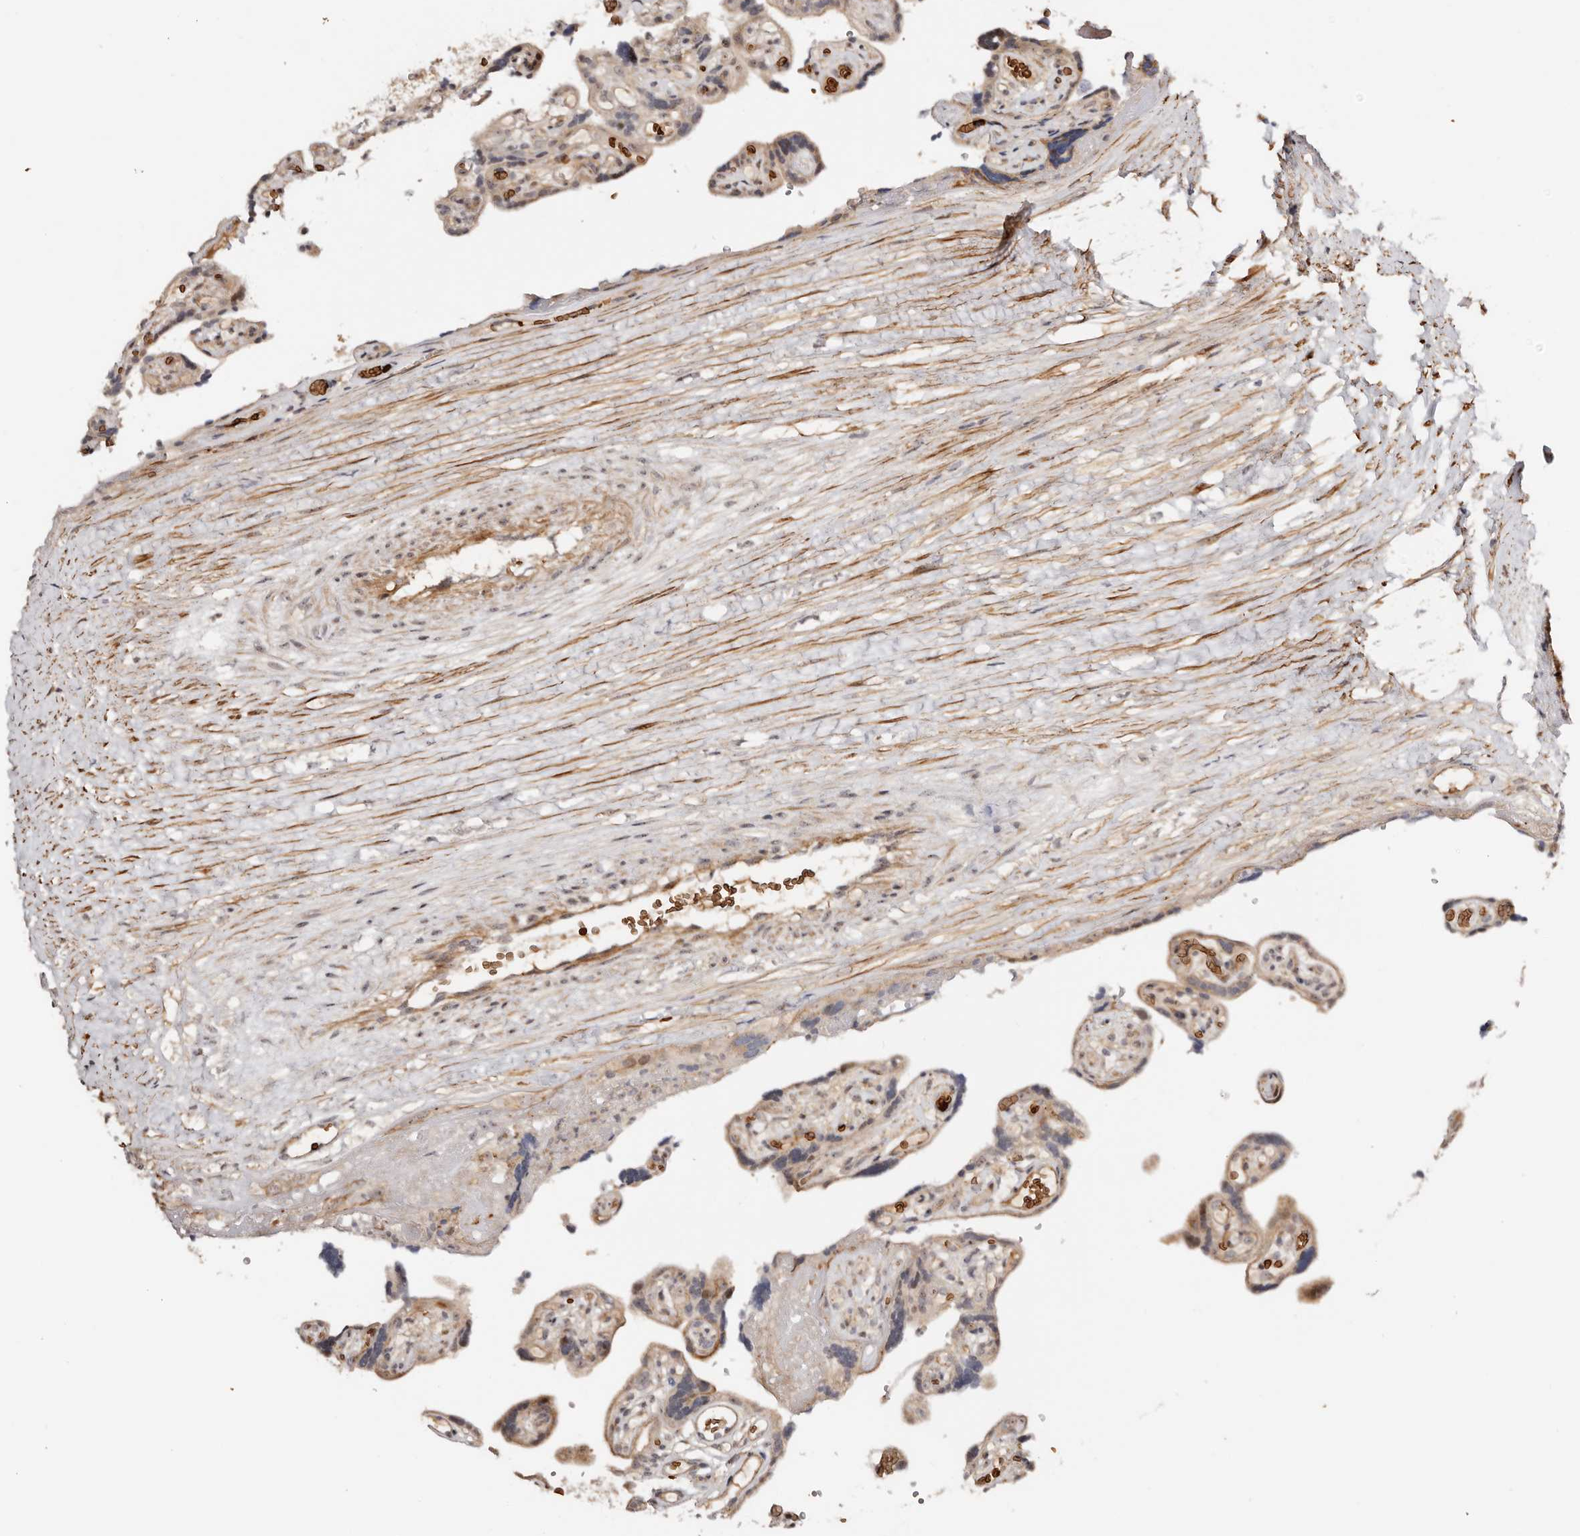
{"staining": {"intensity": "moderate", "quantity": ">75%", "location": "cytoplasmic/membranous,nuclear"}, "tissue": "placenta", "cell_type": "Decidual cells", "image_type": "normal", "snomed": [{"axis": "morphology", "description": "Normal tissue, NOS"}, {"axis": "topography", "description": "Placenta"}], "caption": "Immunohistochemical staining of benign placenta exhibits medium levels of moderate cytoplasmic/membranous,nuclear expression in approximately >75% of decidual cells. (Brightfield microscopy of DAB IHC at high magnification).", "gene": "ODF2L", "patient": {"sex": "female", "age": 30}}